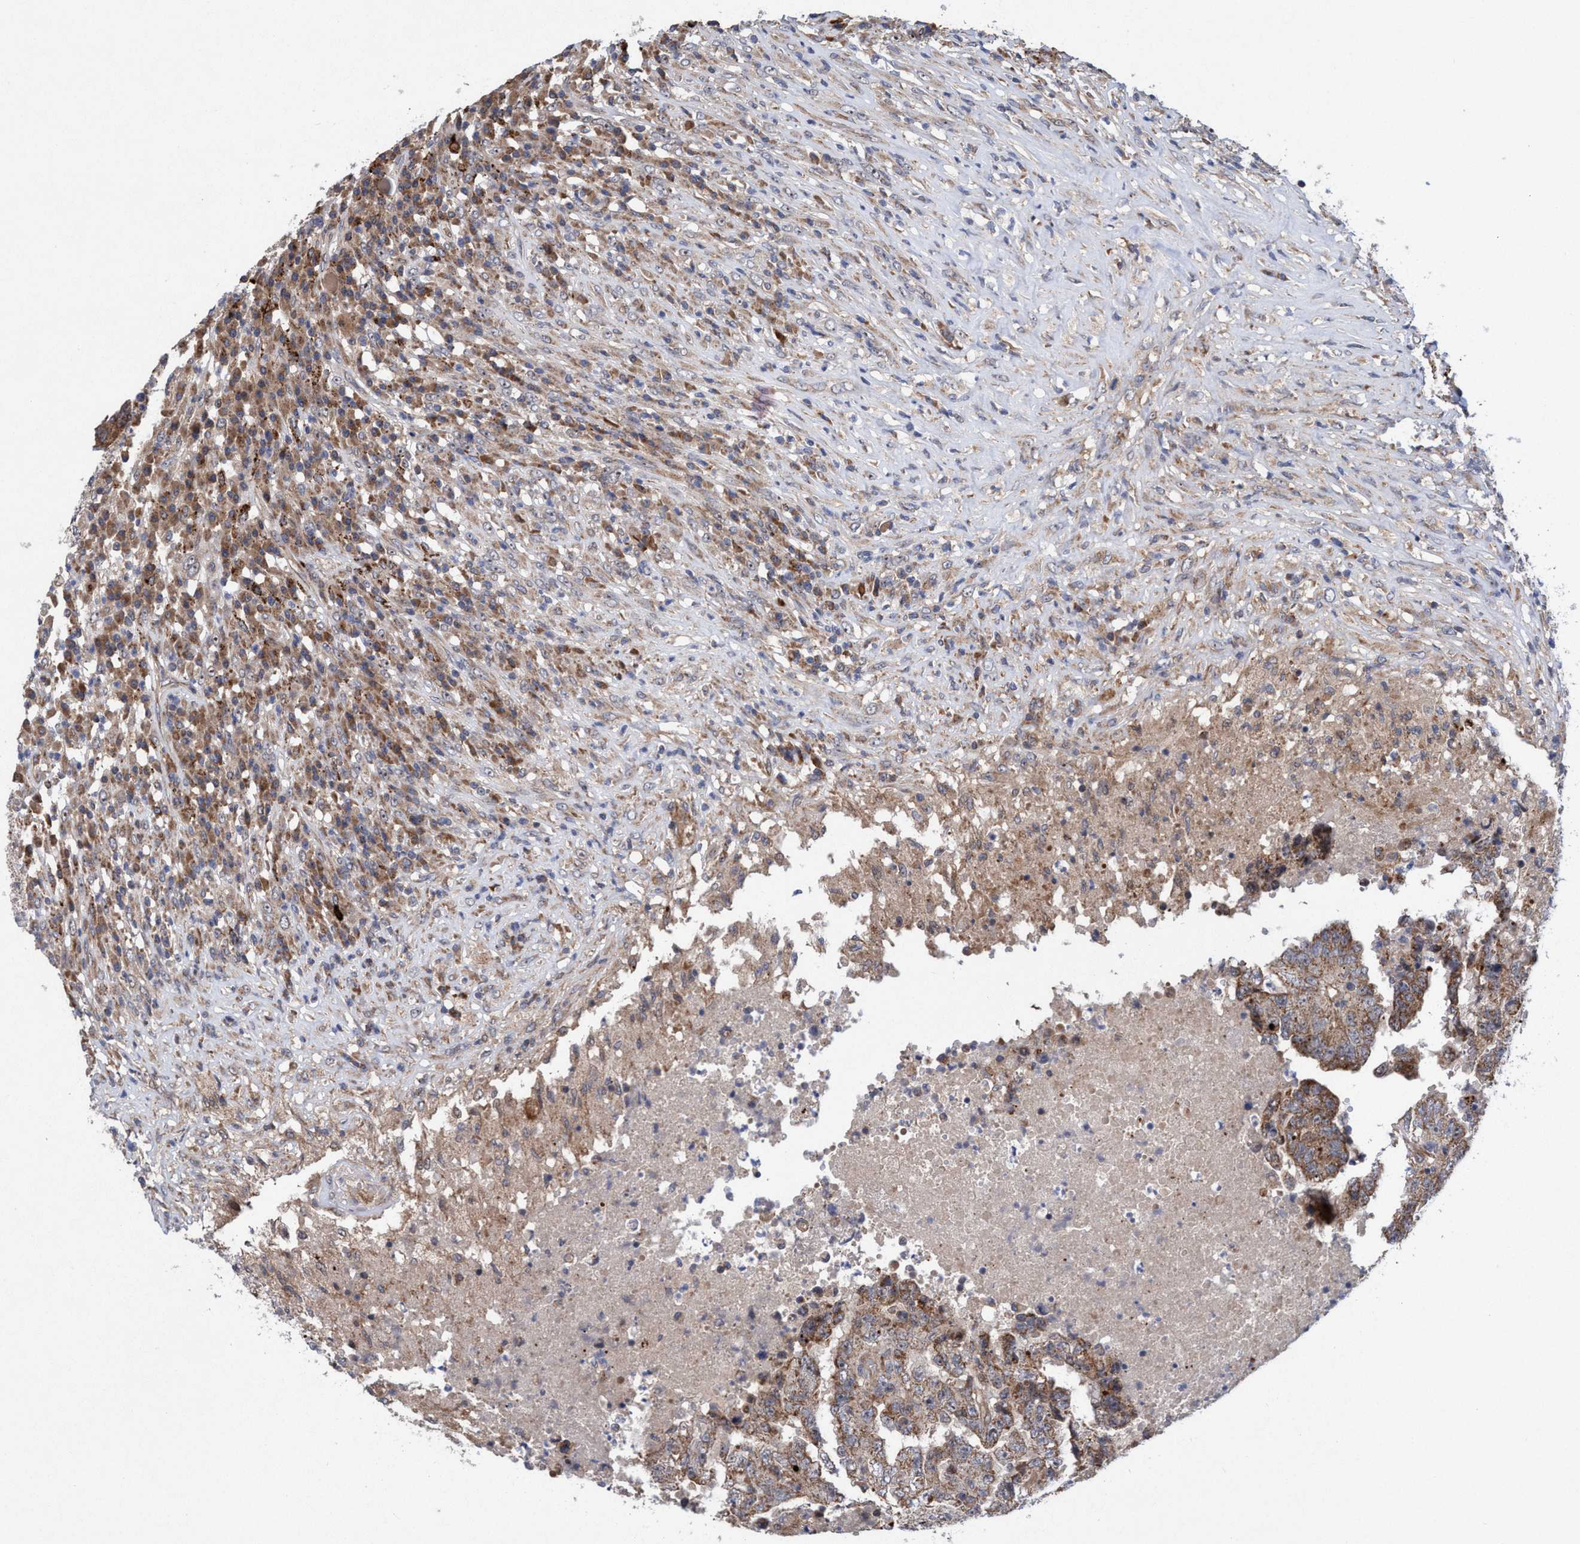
{"staining": {"intensity": "moderate", "quantity": ">75%", "location": "cytoplasmic/membranous"}, "tissue": "testis cancer", "cell_type": "Tumor cells", "image_type": "cancer", "snomed": [{"axis": "morphology", "description": "Necrosis, NOS"}, {"axis": "morphology", "description": "Carcinoma, Embryonal, NOS"}, {"axis": "topography", "description": "Testis"}], "caption": "Approximately >75% of tumor cells in testis cancer exhibit moderate cytoplasmic/membranous protein staining as visualized by brown immunohistochemical staining.", "gene": "P2RY14", "patient": {"sex": "male", "age": 19}}